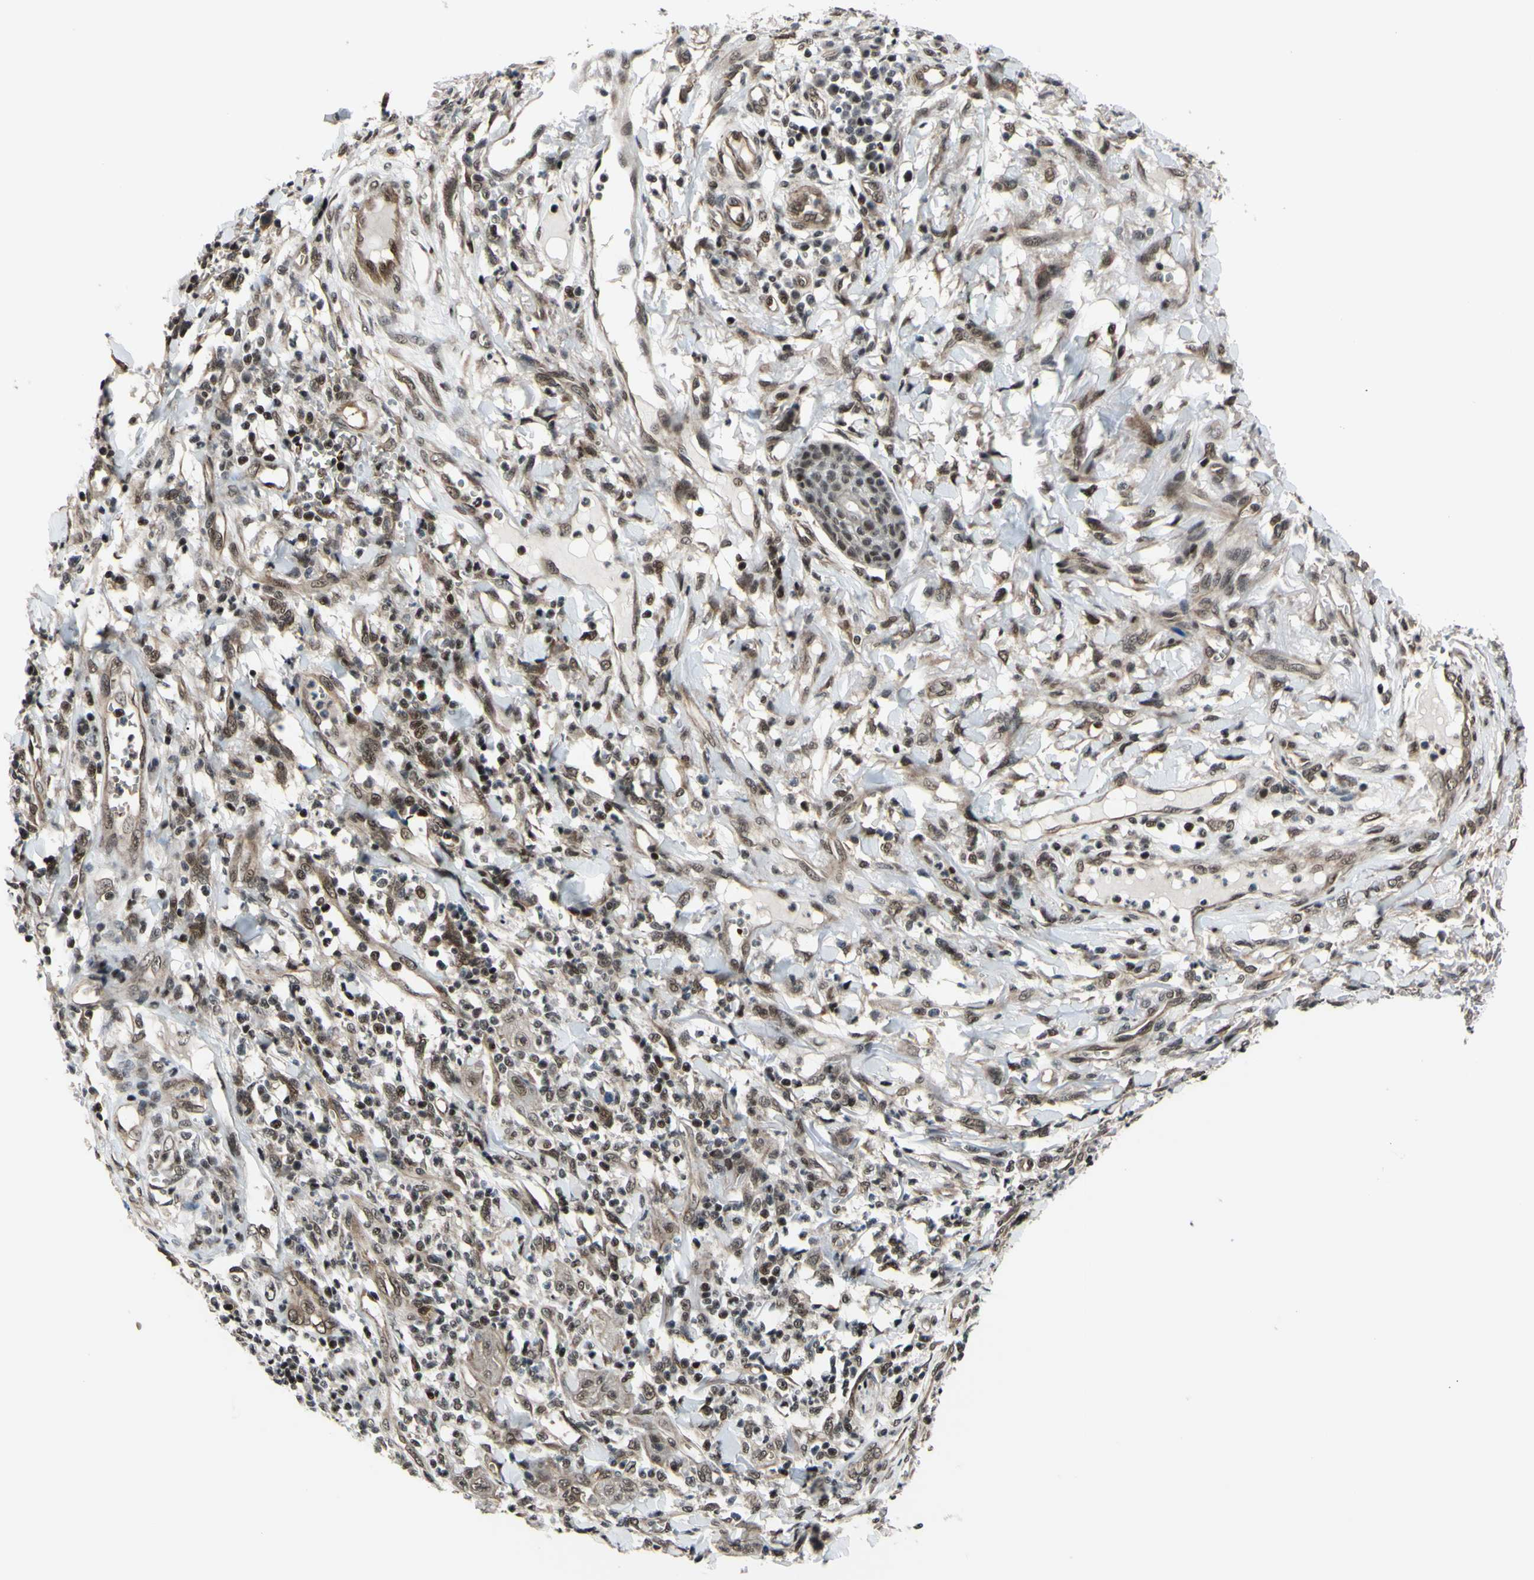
{"staining": {"intensity": "moderate", "quantity": ">75%", "location": "cytoplasmic/membranous,nuclear"}, "tissue": "skin cancer", "cell_type": "Tumor cells", "image_type": "cancer", "snomed": [{"axis": "morphology", "description": "Squamous cell carcinoma, NOS"}, {"axis": "topography", "description": "Skin"}], "caption": "Immunohistochemical staining of skin squamous cell carcinoma demonstrates moderate cytoplasmic/membranous and nuclear protein staining in about >75% of tumor cells.", "gene": "THAP12", "patient": {"sex": "female", "age": 78}}